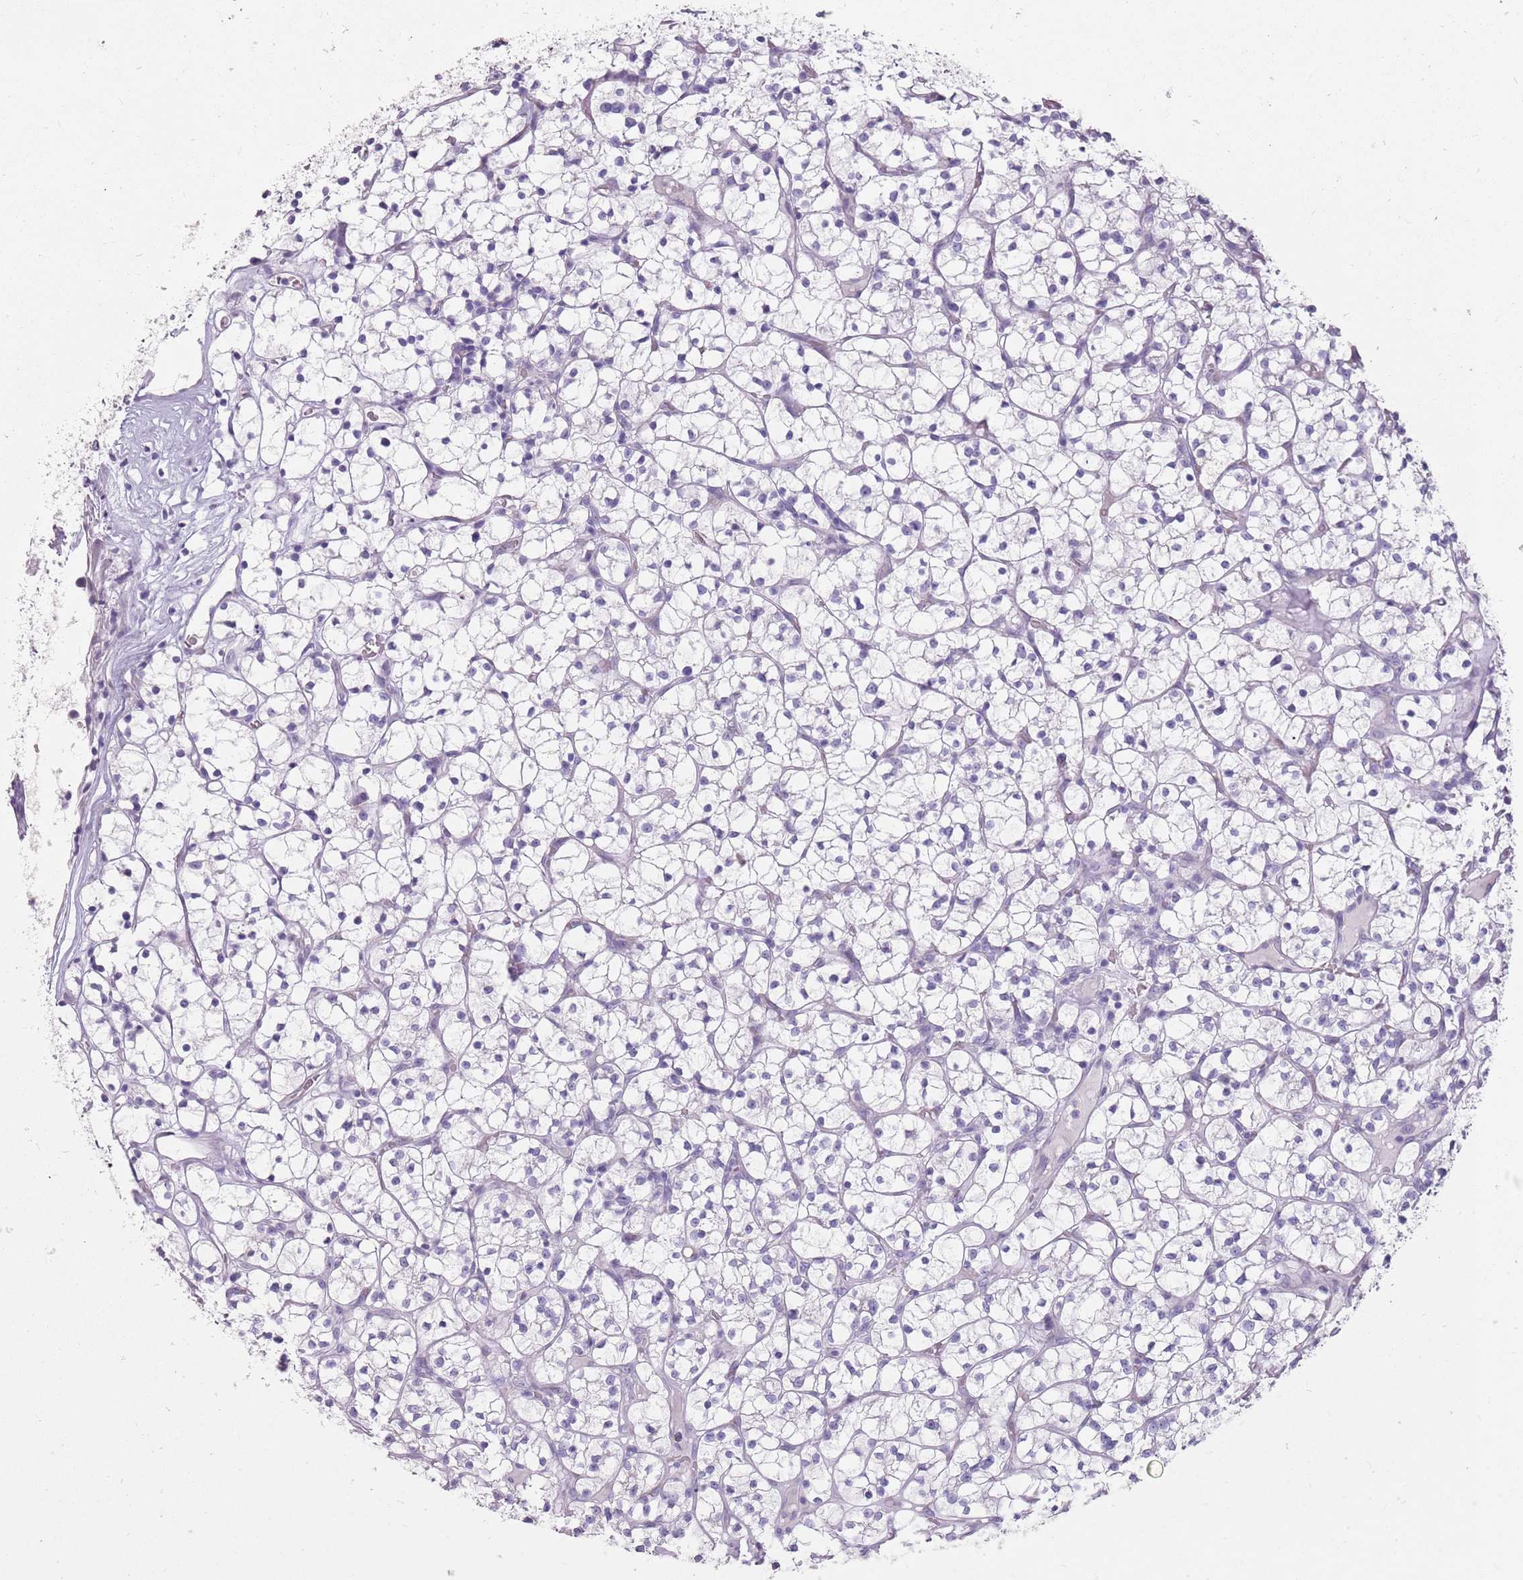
{"staining": {"intensity": "negative", "quantity": "none", "location": "none"}, "tissue": "renal cancer", "cell_type": "Tumor cells", "image_type": "cancer", "snomed": [{"axis": "morphology", "description": "Adenocarcinoma, NOS"}, {"axis": "topography", "description": "Kidney"}], "caption": "This histopathology image is of renal adenocarcinoma stained with immunohistochemistry to label a protein in brown with the nuclei are counter-stained blue. There is no staining in tumor cells.", "gene": "DDX4", "patient": {"sex": "female", "age": 64}}